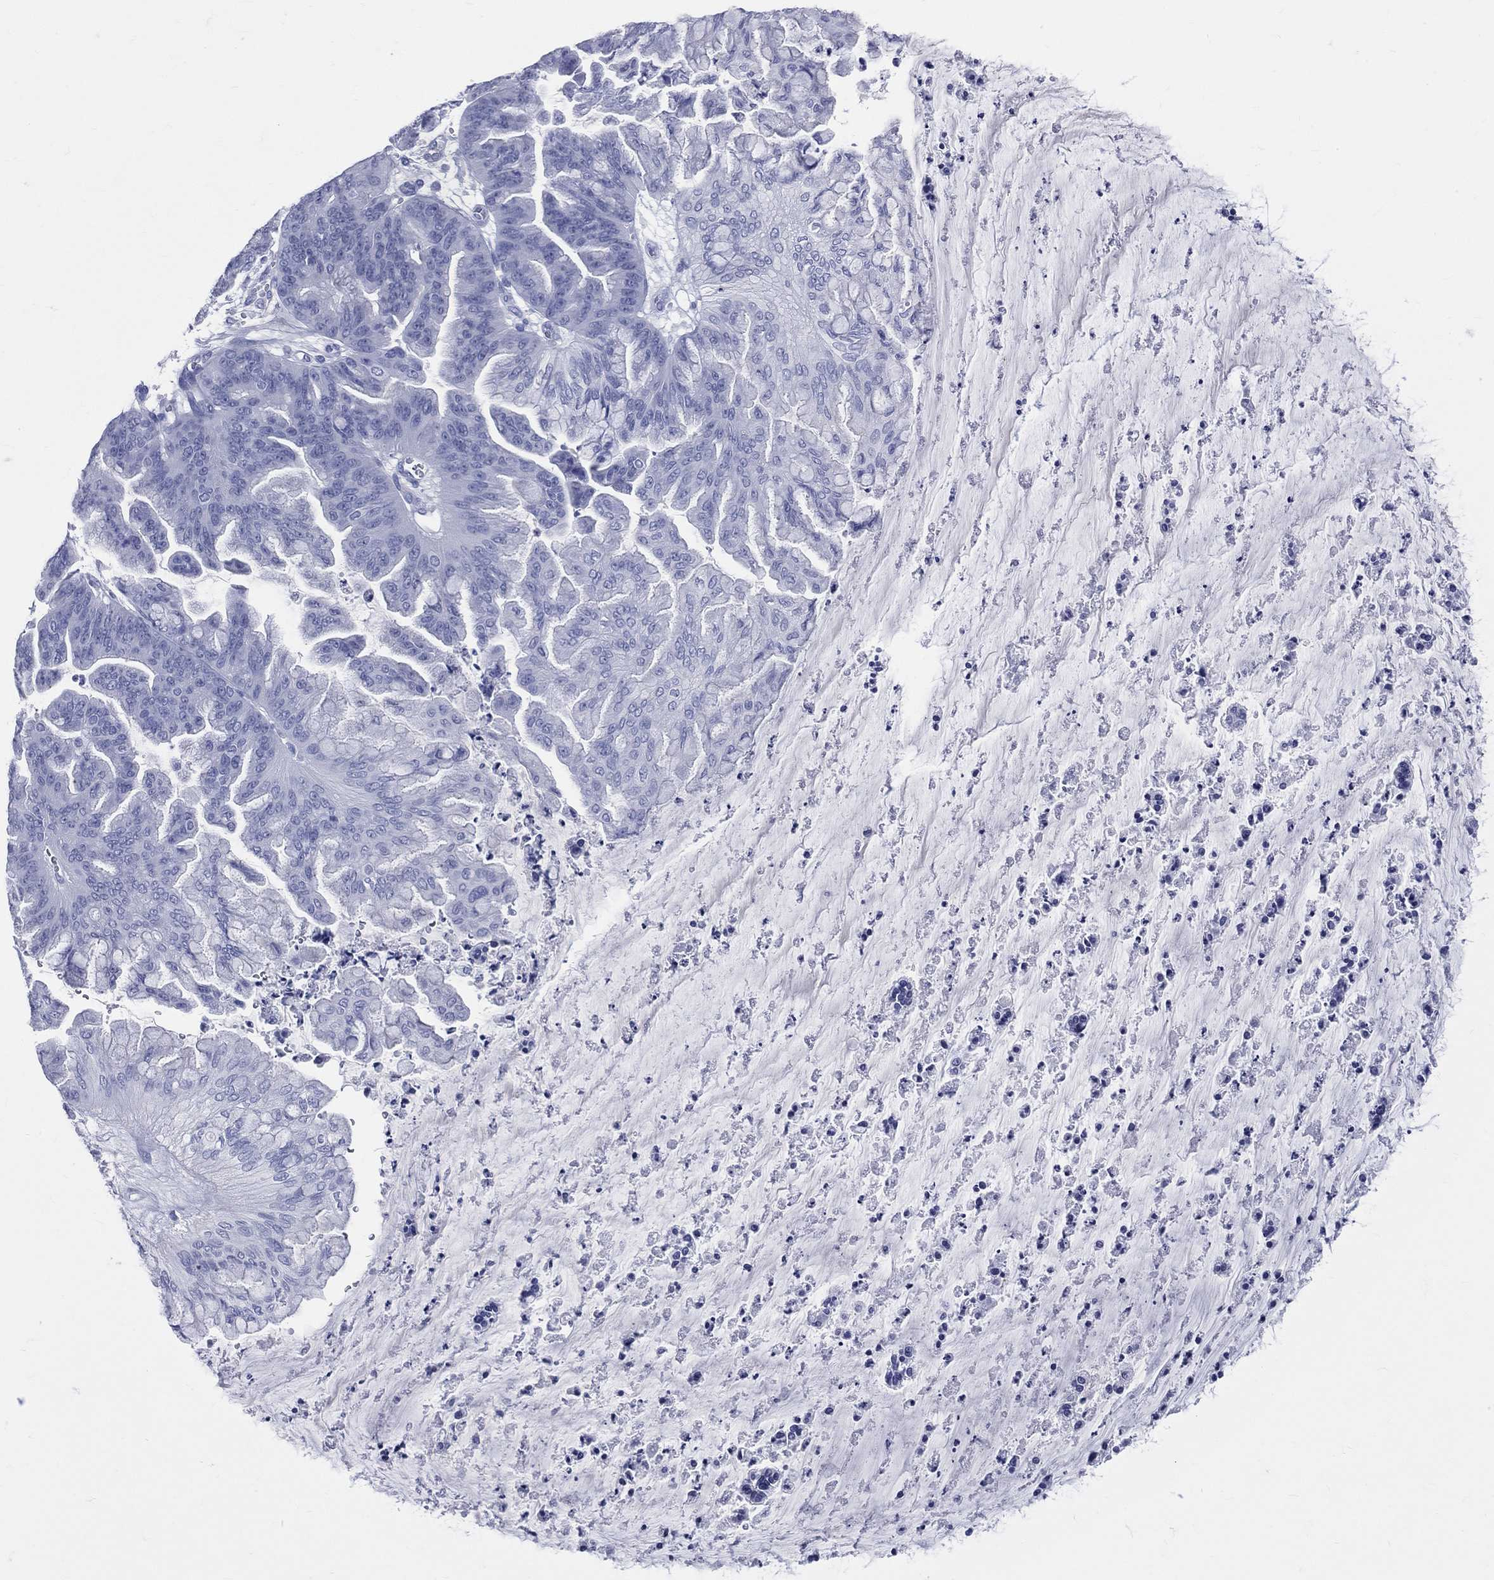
{"staining": {"intensity": "negative", "quantity": "none", "location": "none"}, "tissue": "ovarian cancer", "cell_type": "Tumor cells", "image_type": "cancer", "snomed": [{"axis": "morphology", "description": "Cystadenocarcinoma, mucinous, NOS"}, {"axis": "topography", "description": "Ovary"}], "caption": "Ovarian cancer was stained to show a protein in brown. There is no significant expression in tumor cells. (DAB immunohistochemistry (IHC) visualized using brightfield microscopy, high magnification).", "gene": "CYLC1", "patient": {"sex": "female", "age": 67}}